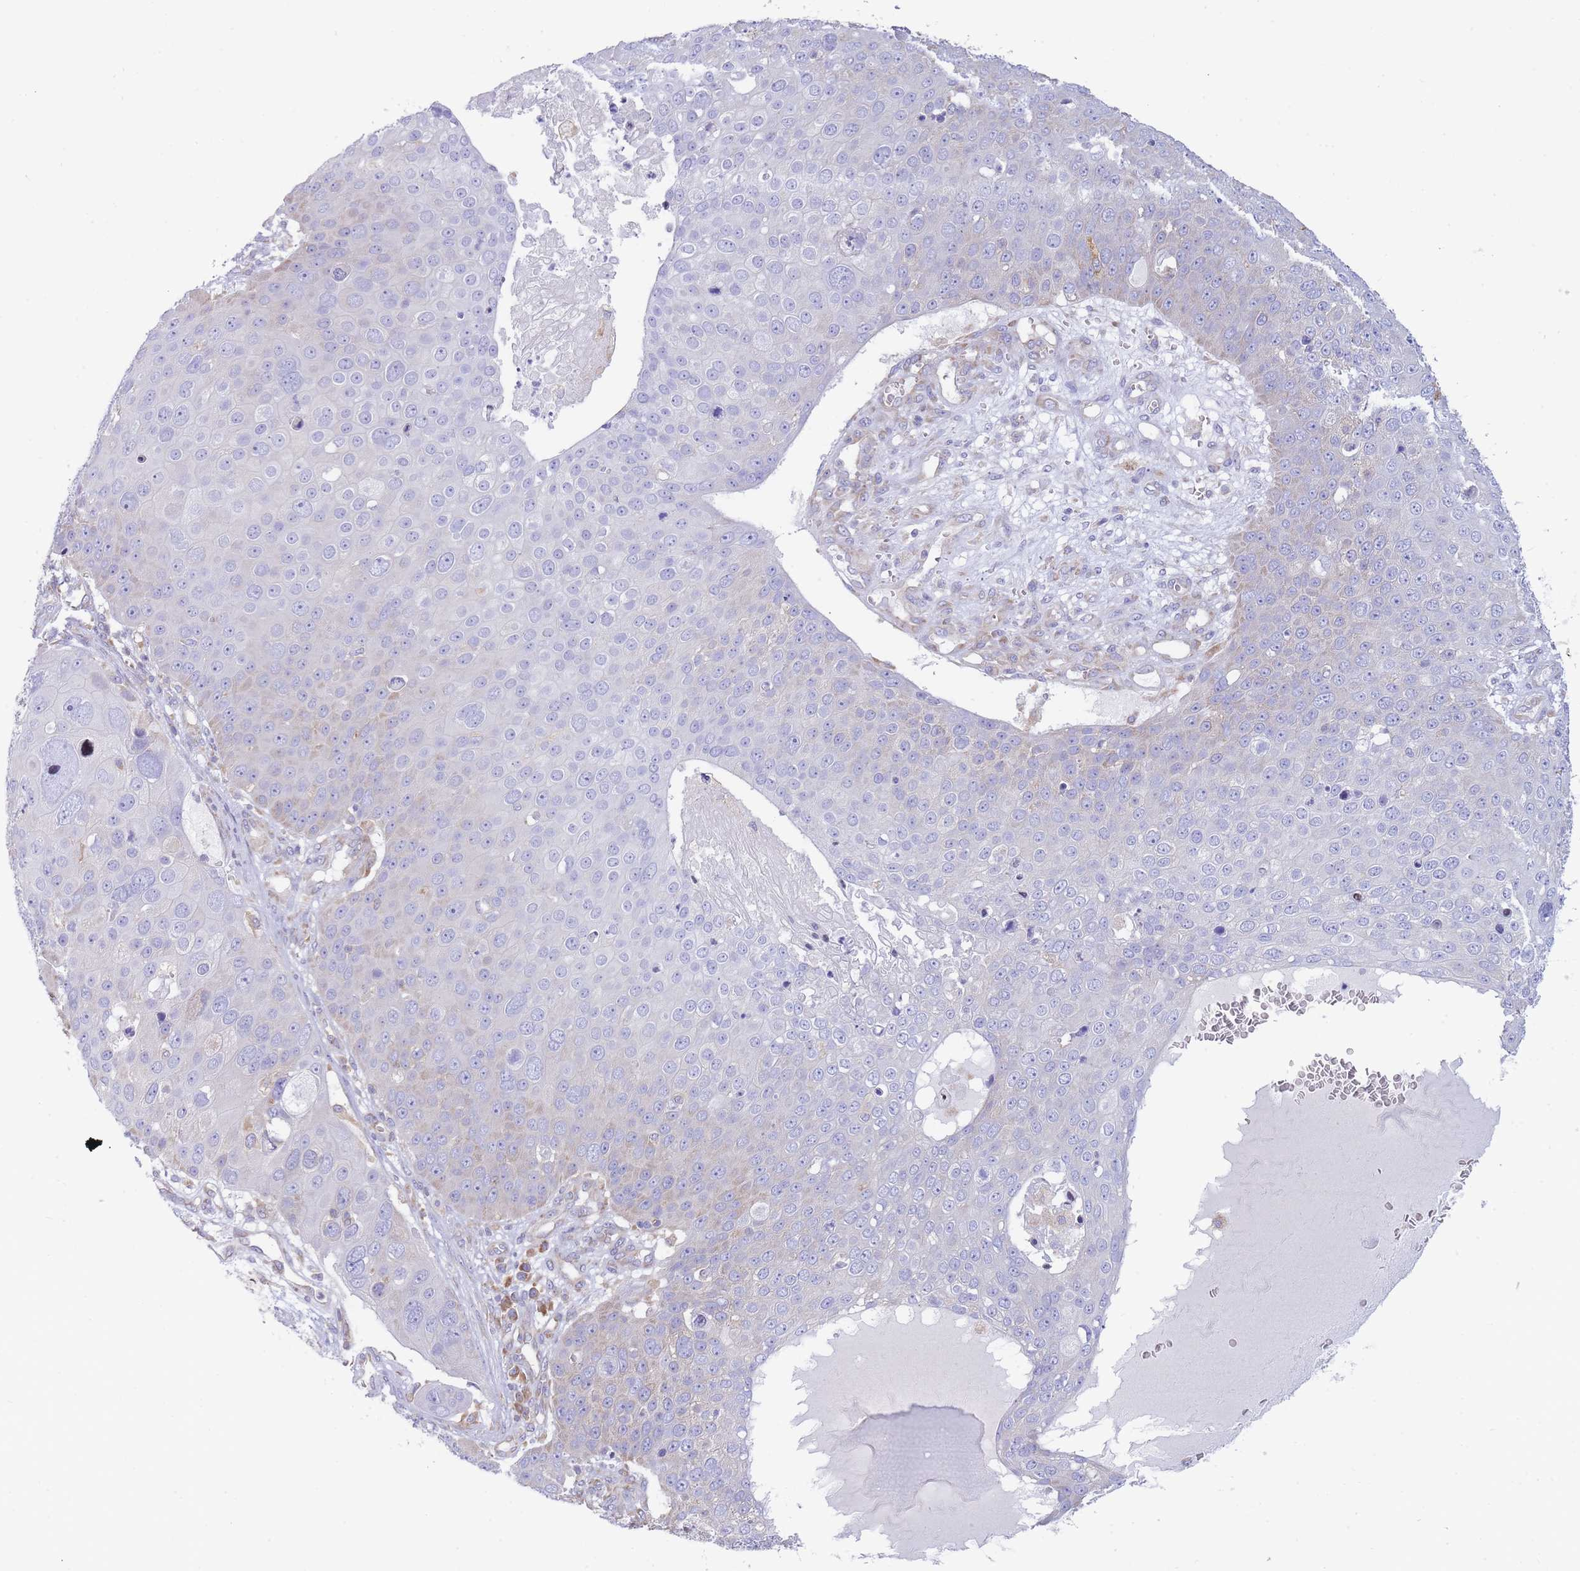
{"staining": {"intensity": "negative", "quantity": "none", "location": "none"}, "tissue": "skin cancer", "cell_type": "Tumor cells", "image_type": "cancer", "snomed": [{"axis": "morphology", "description": "Squamous cell carcinoma, NOS"}, {"axis": "topography", "description": "Skin"}], "caption": "Immunohistochemistry image of neoplastic tissue: skin cancer stained with DAB (3,3'-diaminobenzidine) exhibits no significant protein staining in tumor cells.", "gene": "SH2B2", "patient": {"sex": "male", "age": 71}}